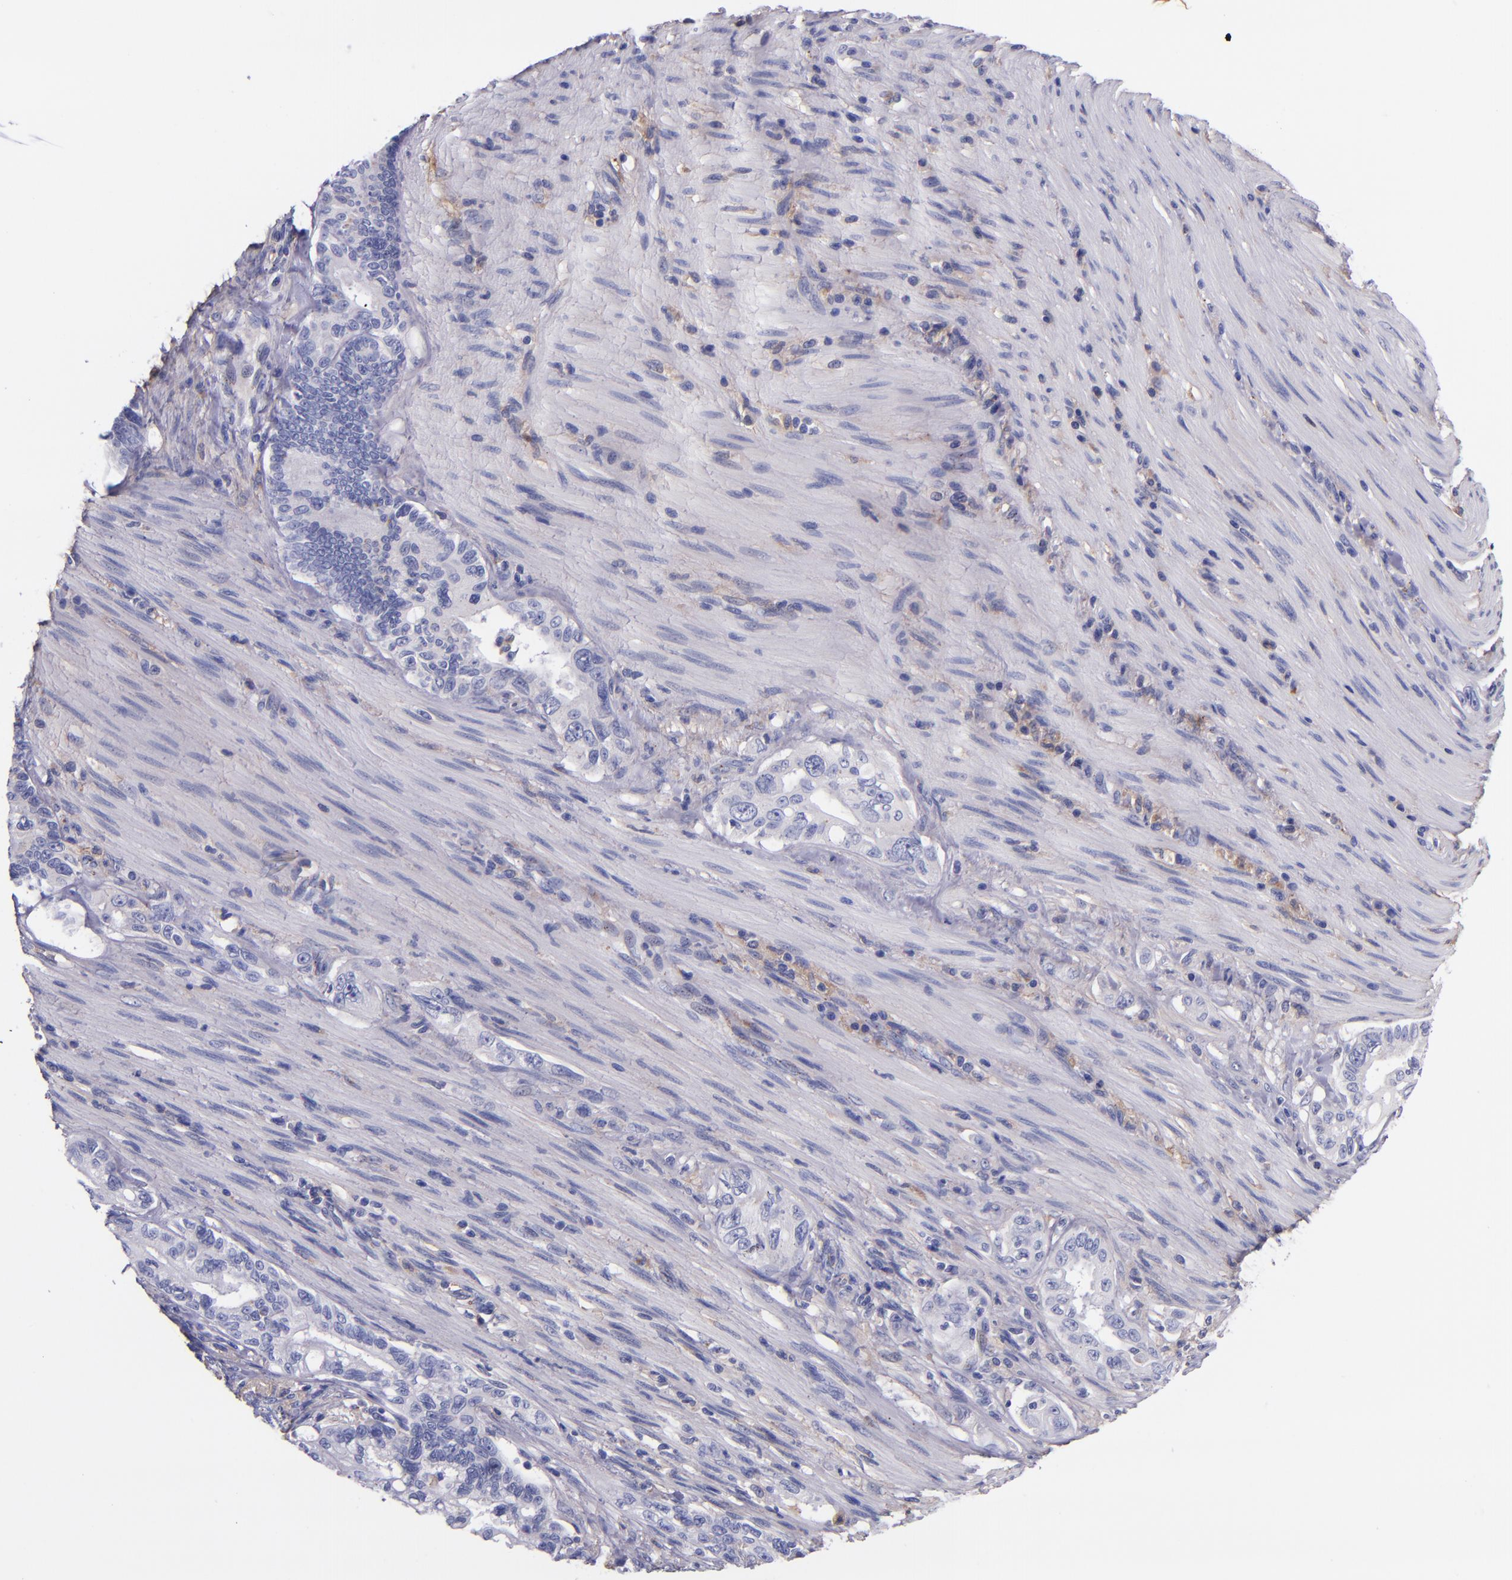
{"staining": {"intensity": "negative", "quantity": "none", "location": "none"}, "tissue": "pancreatic cancer", "cell_type": "Tumor cells", "image_type": "cancer", "snomed": [{"axis": "morphology", "description": "Normal tissue, NOS"}, {"axis": "topography", "description": "Pancreas"}], "caption": "Immunohistochemistry (IHC) micrograph of pancreatic cancer stained for a protein (brown), which reveals no positivity in tumor cells.", "gene": "IVL", "patient": {"sex": "male", "age": 42}}